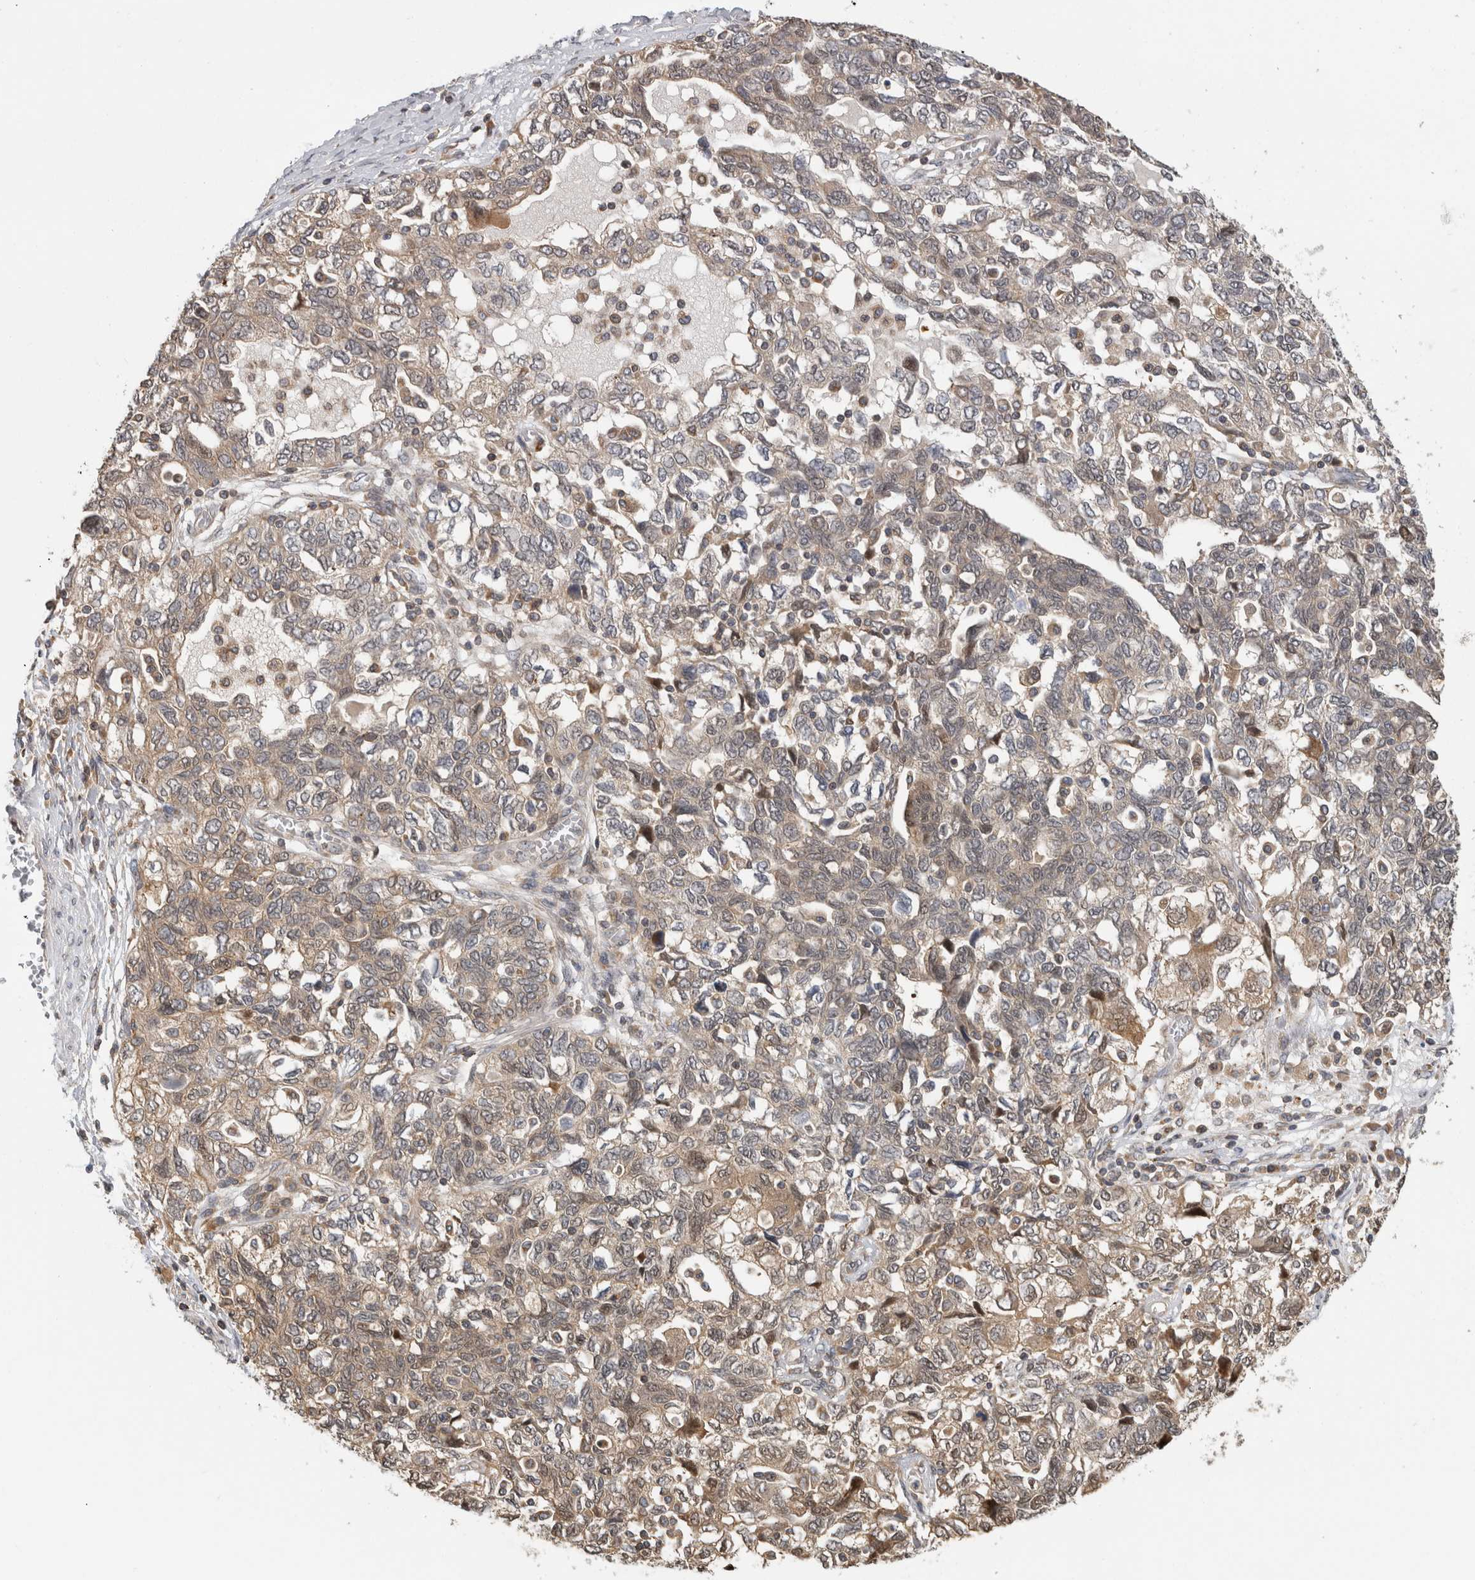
{"staining": {"intensity": "weak", "quantity": ">75%", "location": "cytoplasmic/membranous"}, "tissue": "ovarian cancer", "cell_type": "Tumor cells", "image_type": "cancer", "snomed": [{"axis": "morphology", "description": "Carcinoma, NOS"}, {"axis": "morphology", "description": "Cystadenocarcinoma, serous, NOS"}, {"axis": "topography", "description": "Ovary"}], "caption": "Human serous cystadenocarcinoma (ovarian) stained for a protein (brown) reveals weak cytoplasmic/membranous positive staining in approximately >75% of tumor cells.", "gene": "PARP6", "patient": {"sex": "female", "age": 69}}